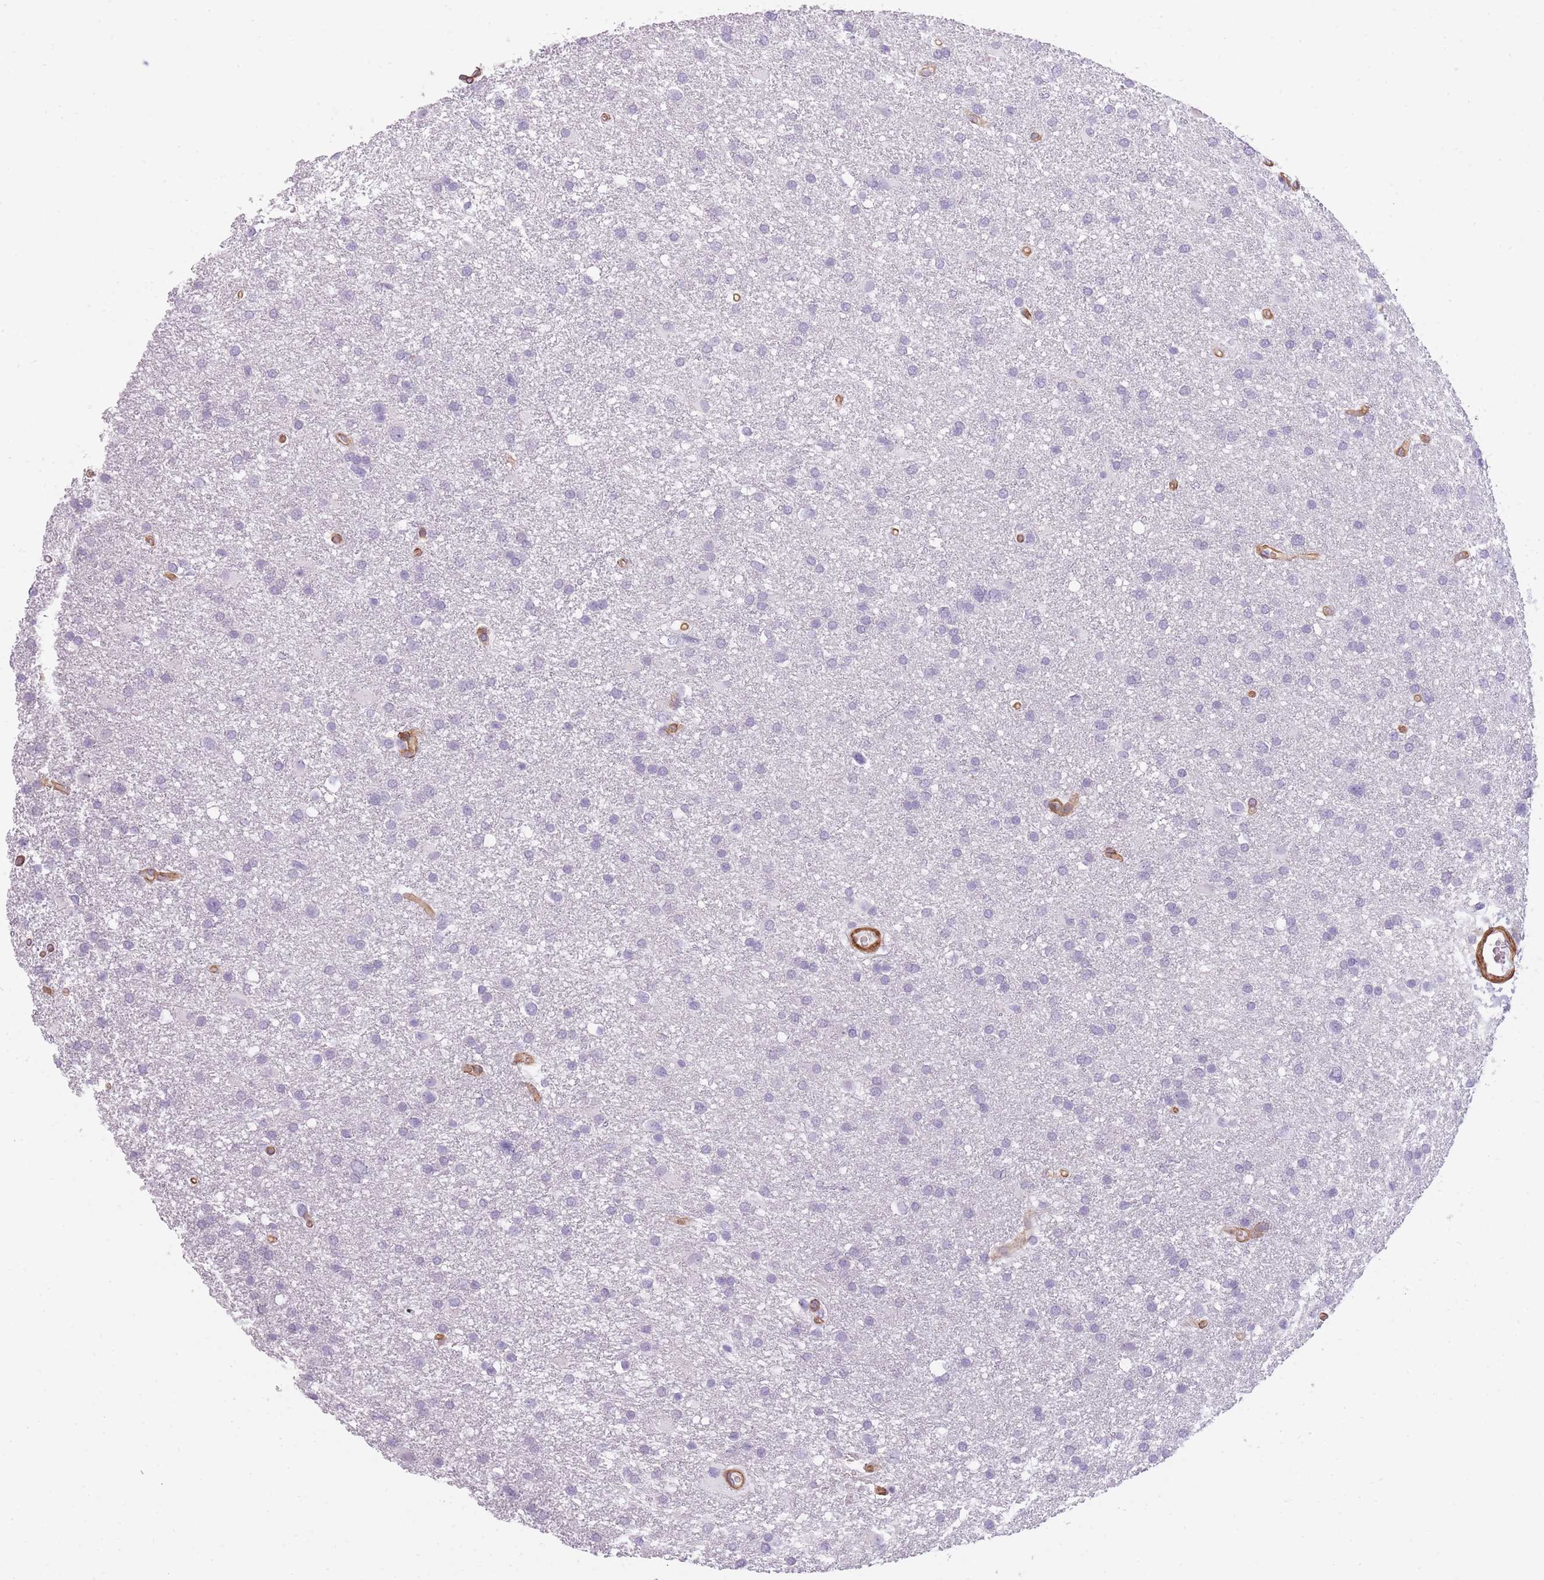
{"staining": {"intensity": "negative", "quantity": "none", "location": "none"}, "tissue": "glioma", "cell_type": "Tumor cells", "image_type": "cancer", "snomed": [{"axis": "morphology", "description": "Glioma, malignant, Low grade"}, {"axis": "topography", "description": "Brain"}], "caption": "Immunohistochemistry (IHC) micrograph of human glioma stained for a protein (brown), which displays no positivity in tumor cells.", "gene": "OR6B3", "patient": {"sex": "female", "age": 32}}